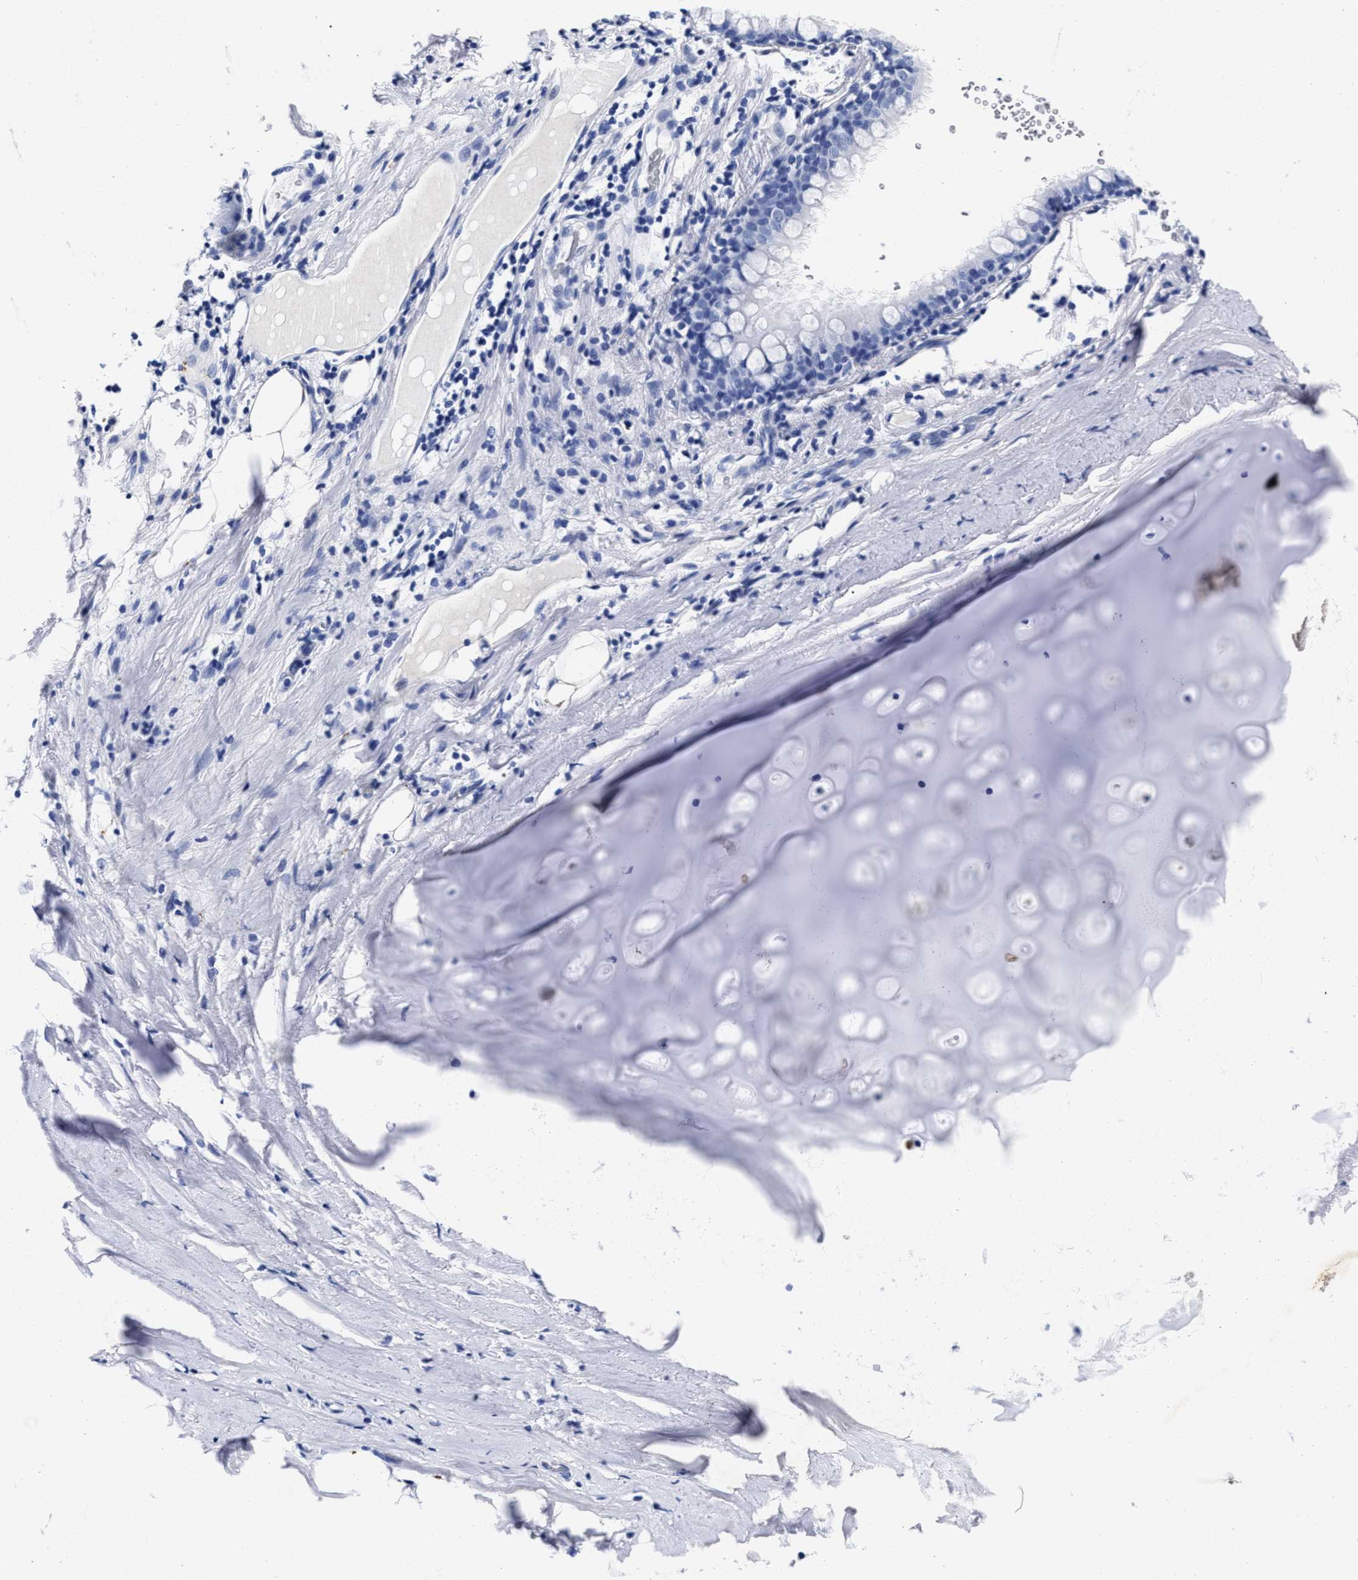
{"staining": {"intensity": "negative", "quantity": "none", "location": "none"}, "tissue": "bronchus", "cell_type": "Respiratory epithelial cells", "image_type": "normal", "snomed": [{"axis": "morphology", "description": "Normal tissue, NOS"}, {"axis": "morphology", "description": "Inflammation, NOS"}, {"axis": "topography", "description": "Cartilage tissue"}, {"axis": "topography", "description": "Bronchus"}], "caption": "Immunohistochemistry (IHC) of benign human bronchus reveals no staining in respiratory epithelial cells. The staining is performed using DAB brown chromogen with nuclei counter-stained in using hematoxylin.", "gene": "LRRC8E", "patient": {"sex": "male", "age": 77}}